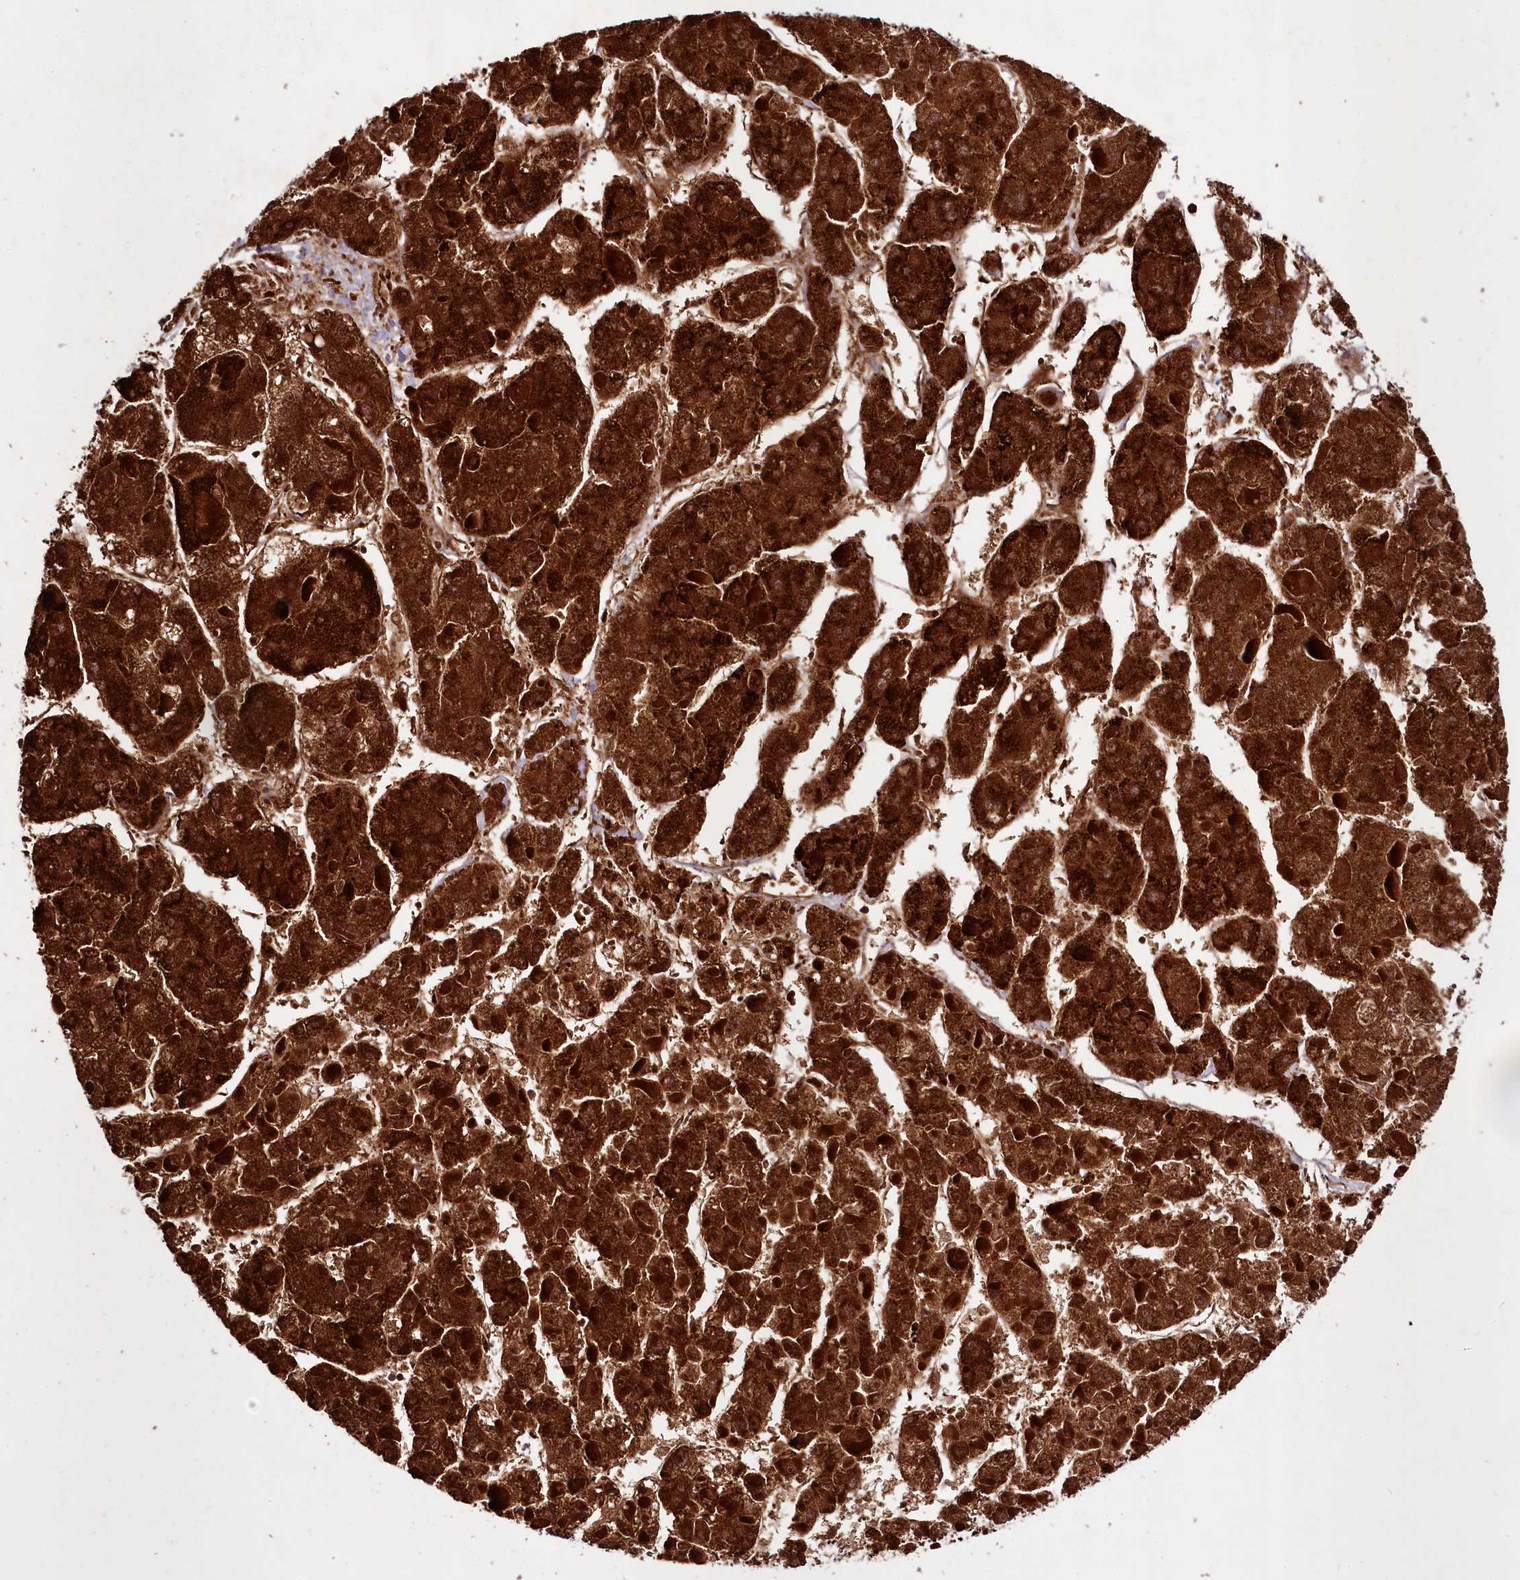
{"staining": {"intensity": "strong", "quantity": ">75%", "location": "cytoplasmic/membranous"}, "tissue": "liver cancer", "cell_type": "Tumor cells", "image_type": "cancer", "snomed": [{"axis": "morphology", "description": "Carcinoma, Hepatocellular, NOS"}, {"axis": "topography", "description": "Liver"}], "caption": "A histopathology image of liver cancer (hepatocellular carcinoma) stained for a protein demonstrates strong cytoplasmic/membranous brown staining in tumor cells.", "gene": "DCP1B", "patient": {"sex": "female", "age": 73}}